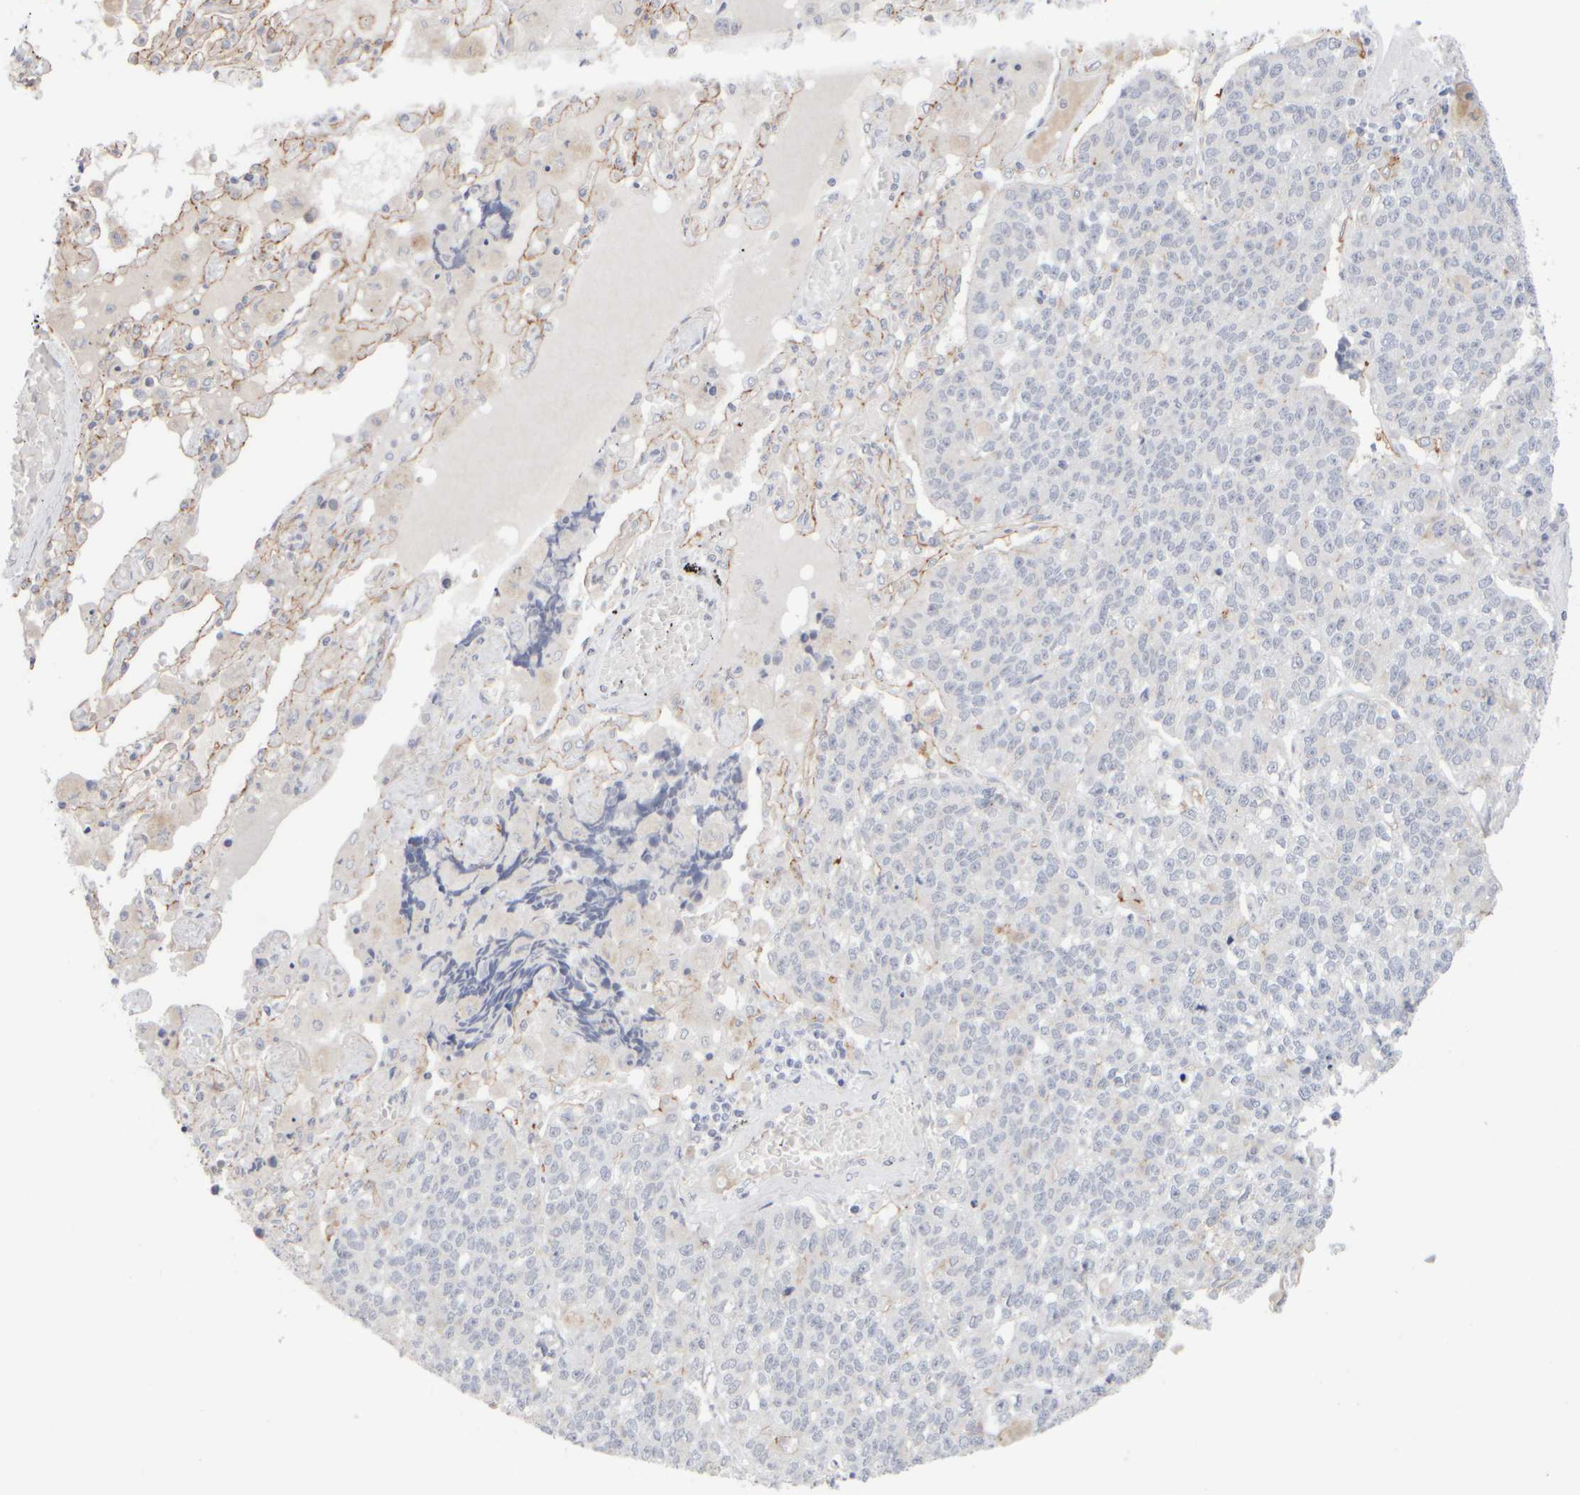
{"staining": {"intensity": "negative", "quantity": "none", "location": "none"}, "tissue": "lung cancer", "cell_type": "Tumor cells", "image_type": "cancer", "snomed": [{"axis": "morphology", "description": "Adenocarcinoma, NOS"}, {"axis": "topography", "description": "Lung"}], "caption": "The photomicrograph exhibits no staining of tumor cells in lung cancer.", "gene": "GOPC", "patient": {"sex": "male", "age": 49}}